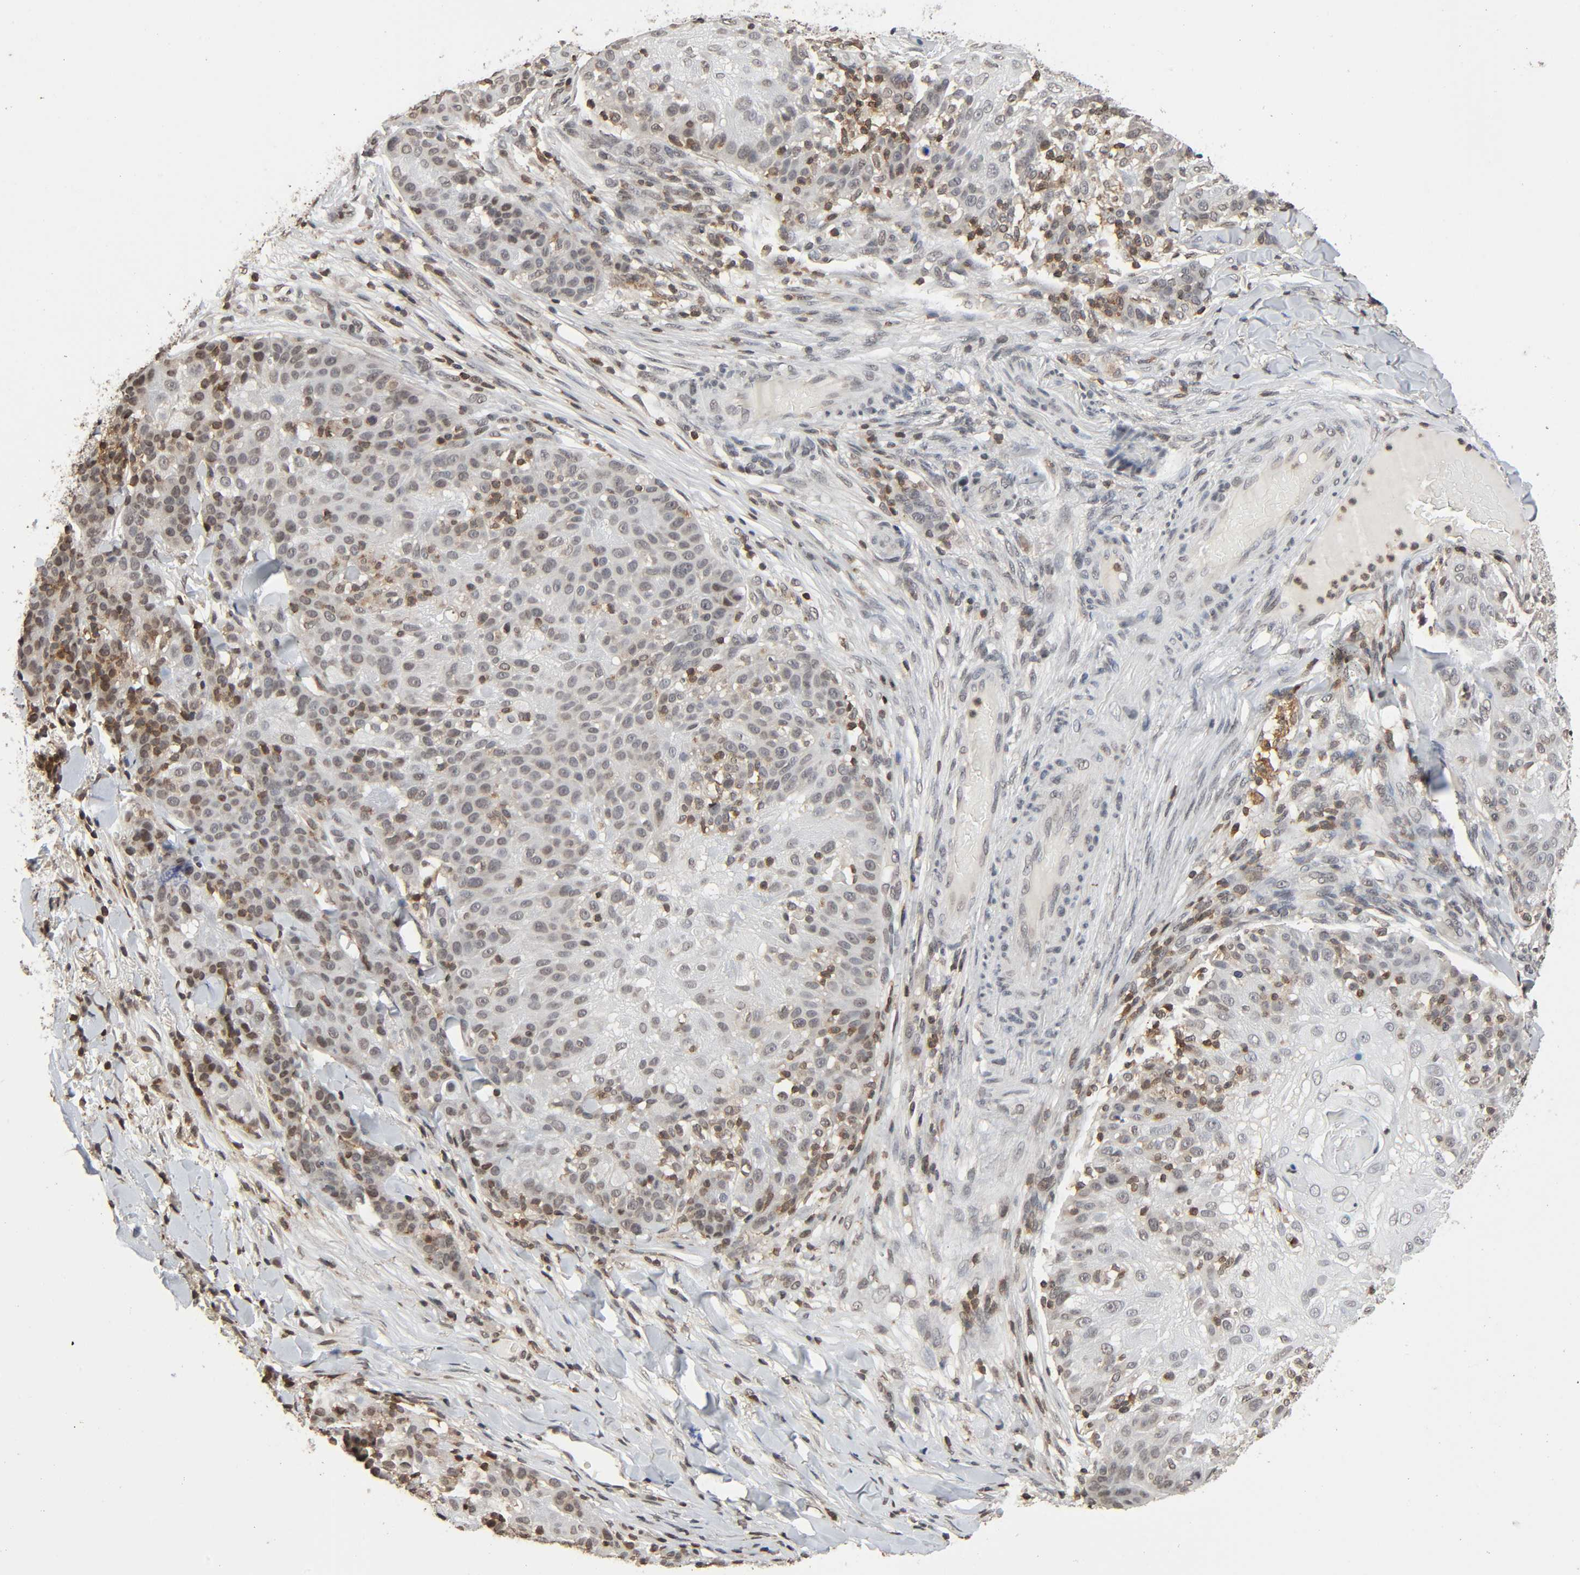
{"staining": {"intensity": "weak", "quantity": "<25%", "location": "cytoplasmic/membranous"}, "tissue": "skin cancer", "cell_type": "Tumor cells", "image_type": "cancer", "snomed": [{"axis": "morphology", "description": "Normal tissue, NOS"}, {"axis": "morphology", "description": "Squamous cell carcinoma, NOS"}, {"axis": "topography", "description": "Skin"}], "caption": "A histopathology image of human squamous cell carcinoma (skin) is negative for staining in tumor cells.", "gene": "STK4", "patient": {"sex": "female", "age": 83}}